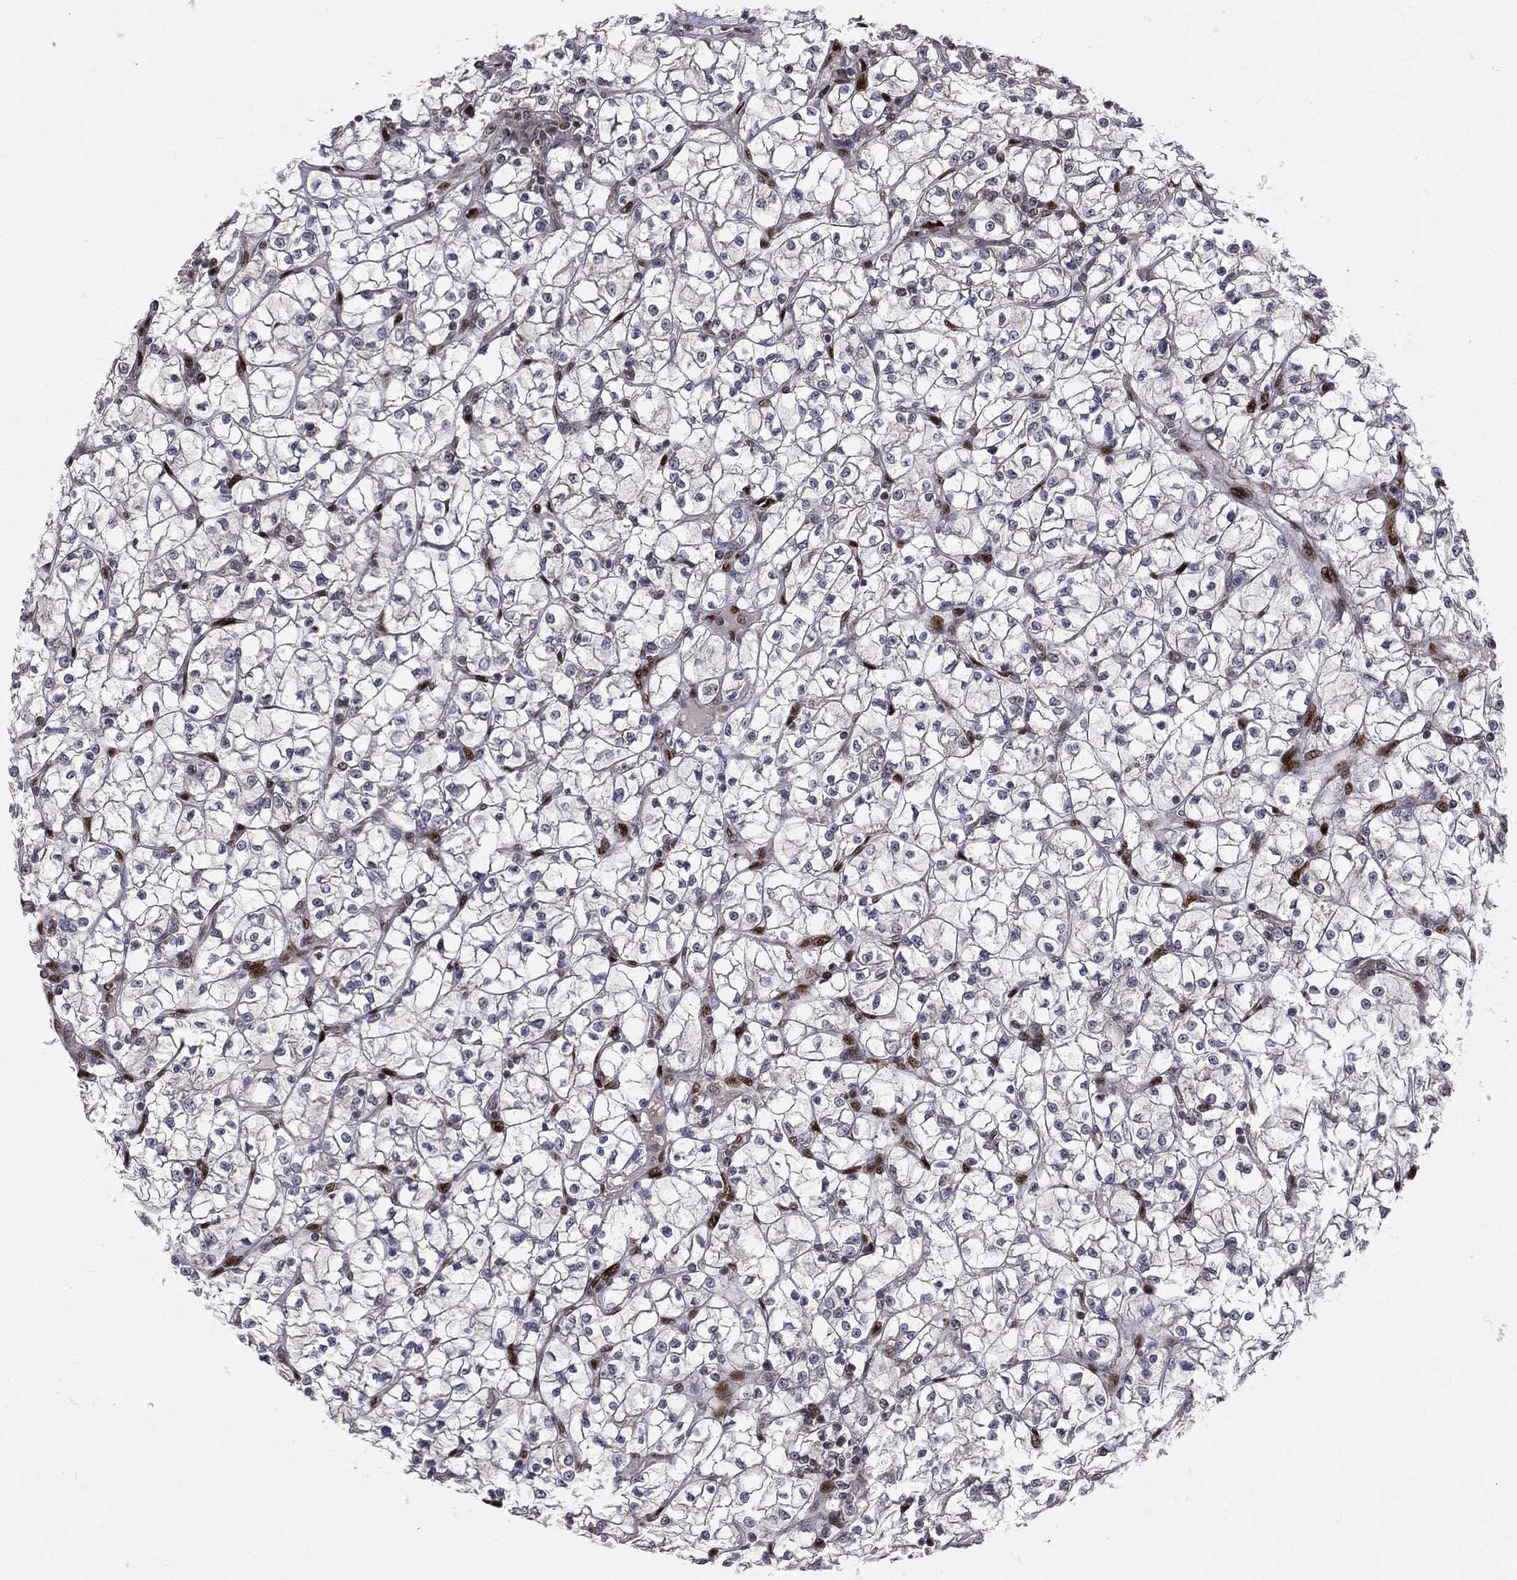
{"staining": {"intensity": "negative", "quantity": "none", "location": "none"}, "tissue": "renal cancer", "cell_type": "Tumor cells", "image_type": "cancer", "snomed": [{"axis": "morphology", "description": "Adenocarcinoma, NOS"}, {"axis": "topography", "description": "Kidney"}], "caption": "High power microscopy photomicrograph of an immunohistochemistry (IHC) image of adenocarcinoma (renal), revealing no significant staining in tumor cells. (DAB (3,3'-diaminobenzidine) IHC visualized using brightfield microscopy, high magnification).", "gene": "ZEB1", "patient": {"sex": "female", "age": 64}}